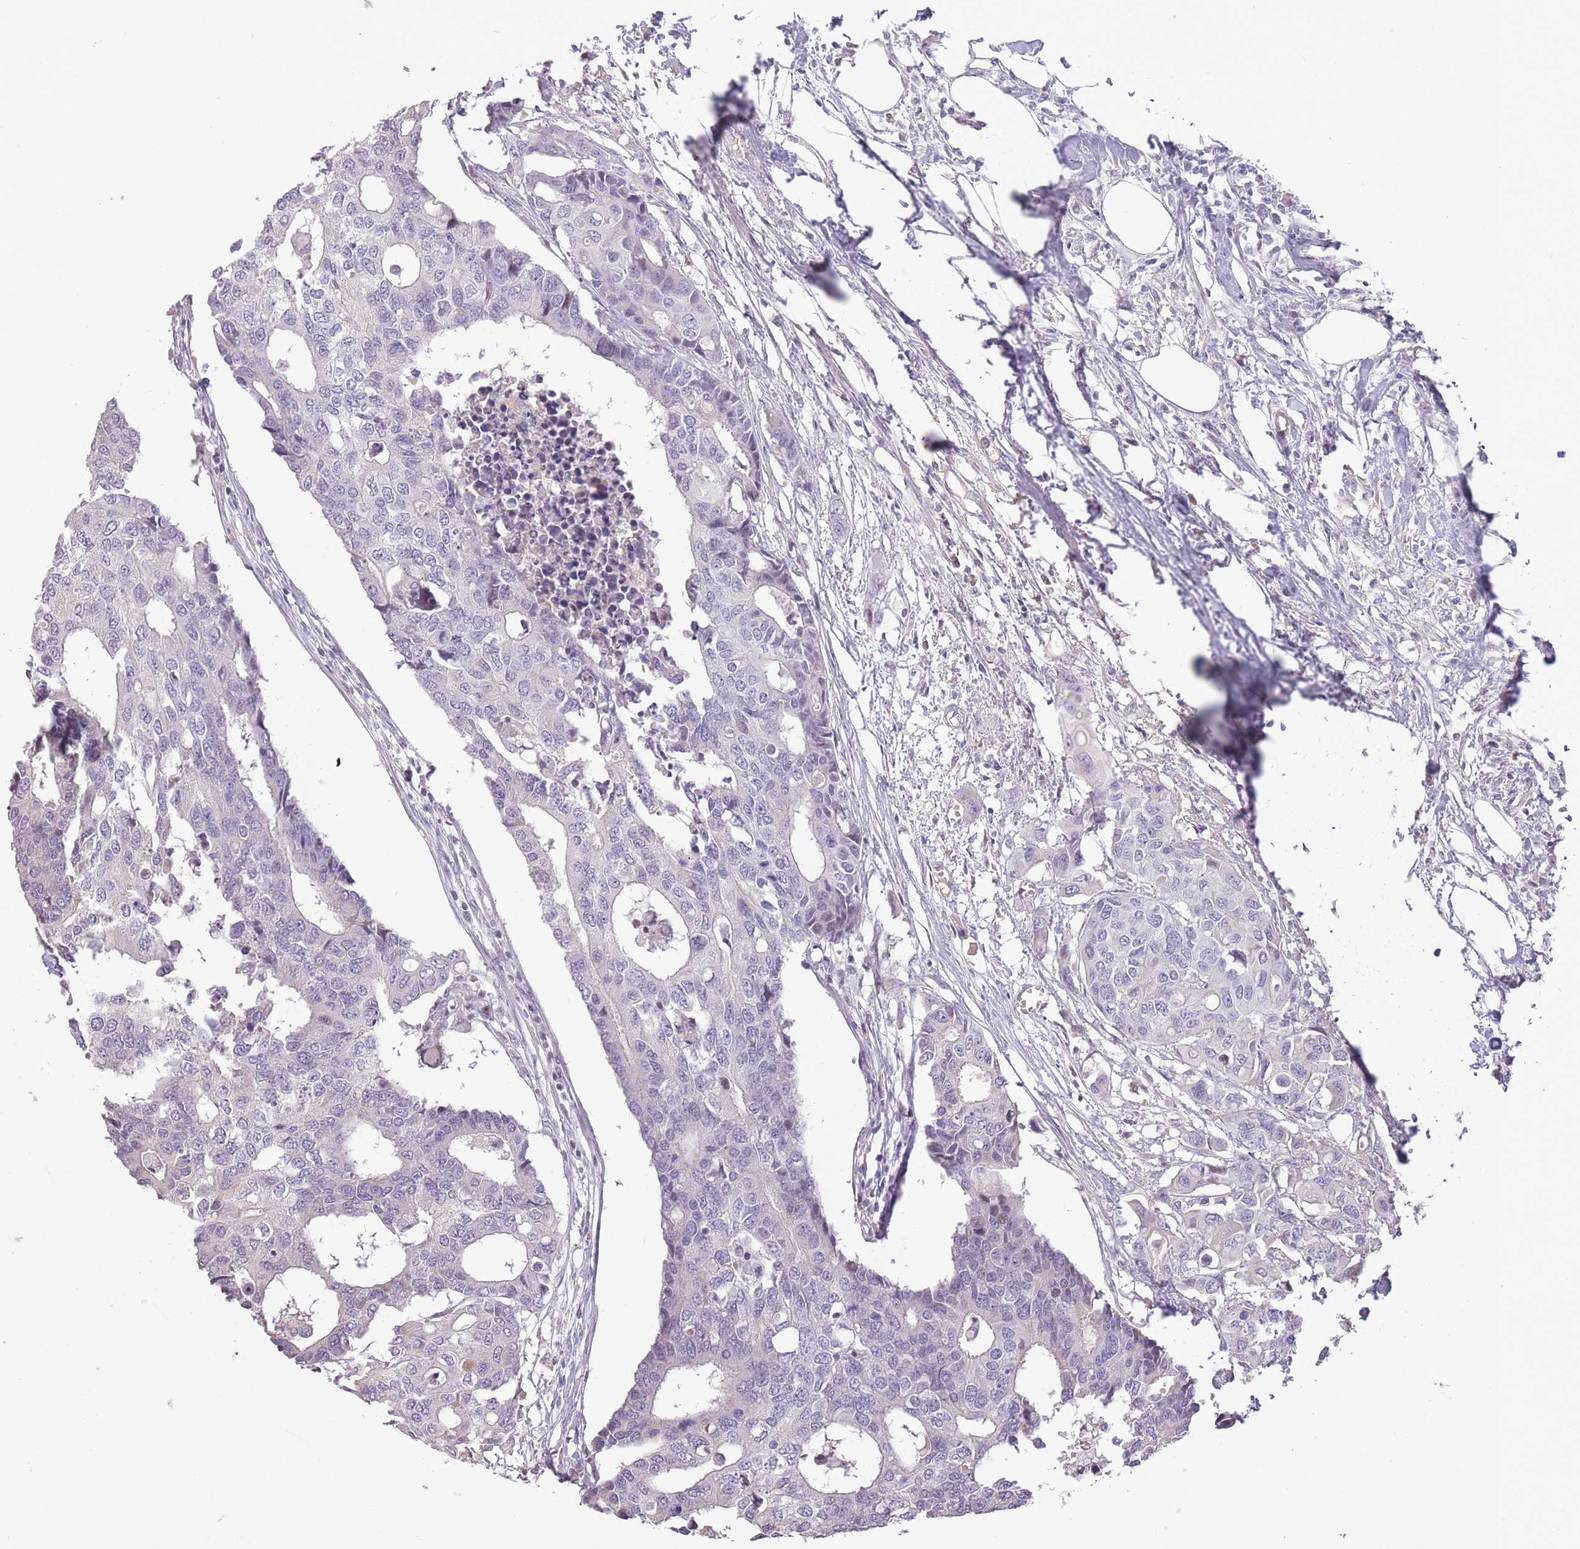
{"staining": {"intensity": "negative", "quantity": "none", "location": "none"}, "tissue": "colorectal cancer", "cell_type": "Tumor cells", "image_type": "cancer", "snomed": [{"axis": "morphology", "description": "Adenocarcinoma, NOS"}, {"axis": "topography", "description": "Colon"}], "caption": "The immunohistochemistry (IHC) histopathology image has no significant staining in tumor cells of colorectal cancer tissue.", "gene": "WDR70", "patient": {"sex": "male", "age": 77}}